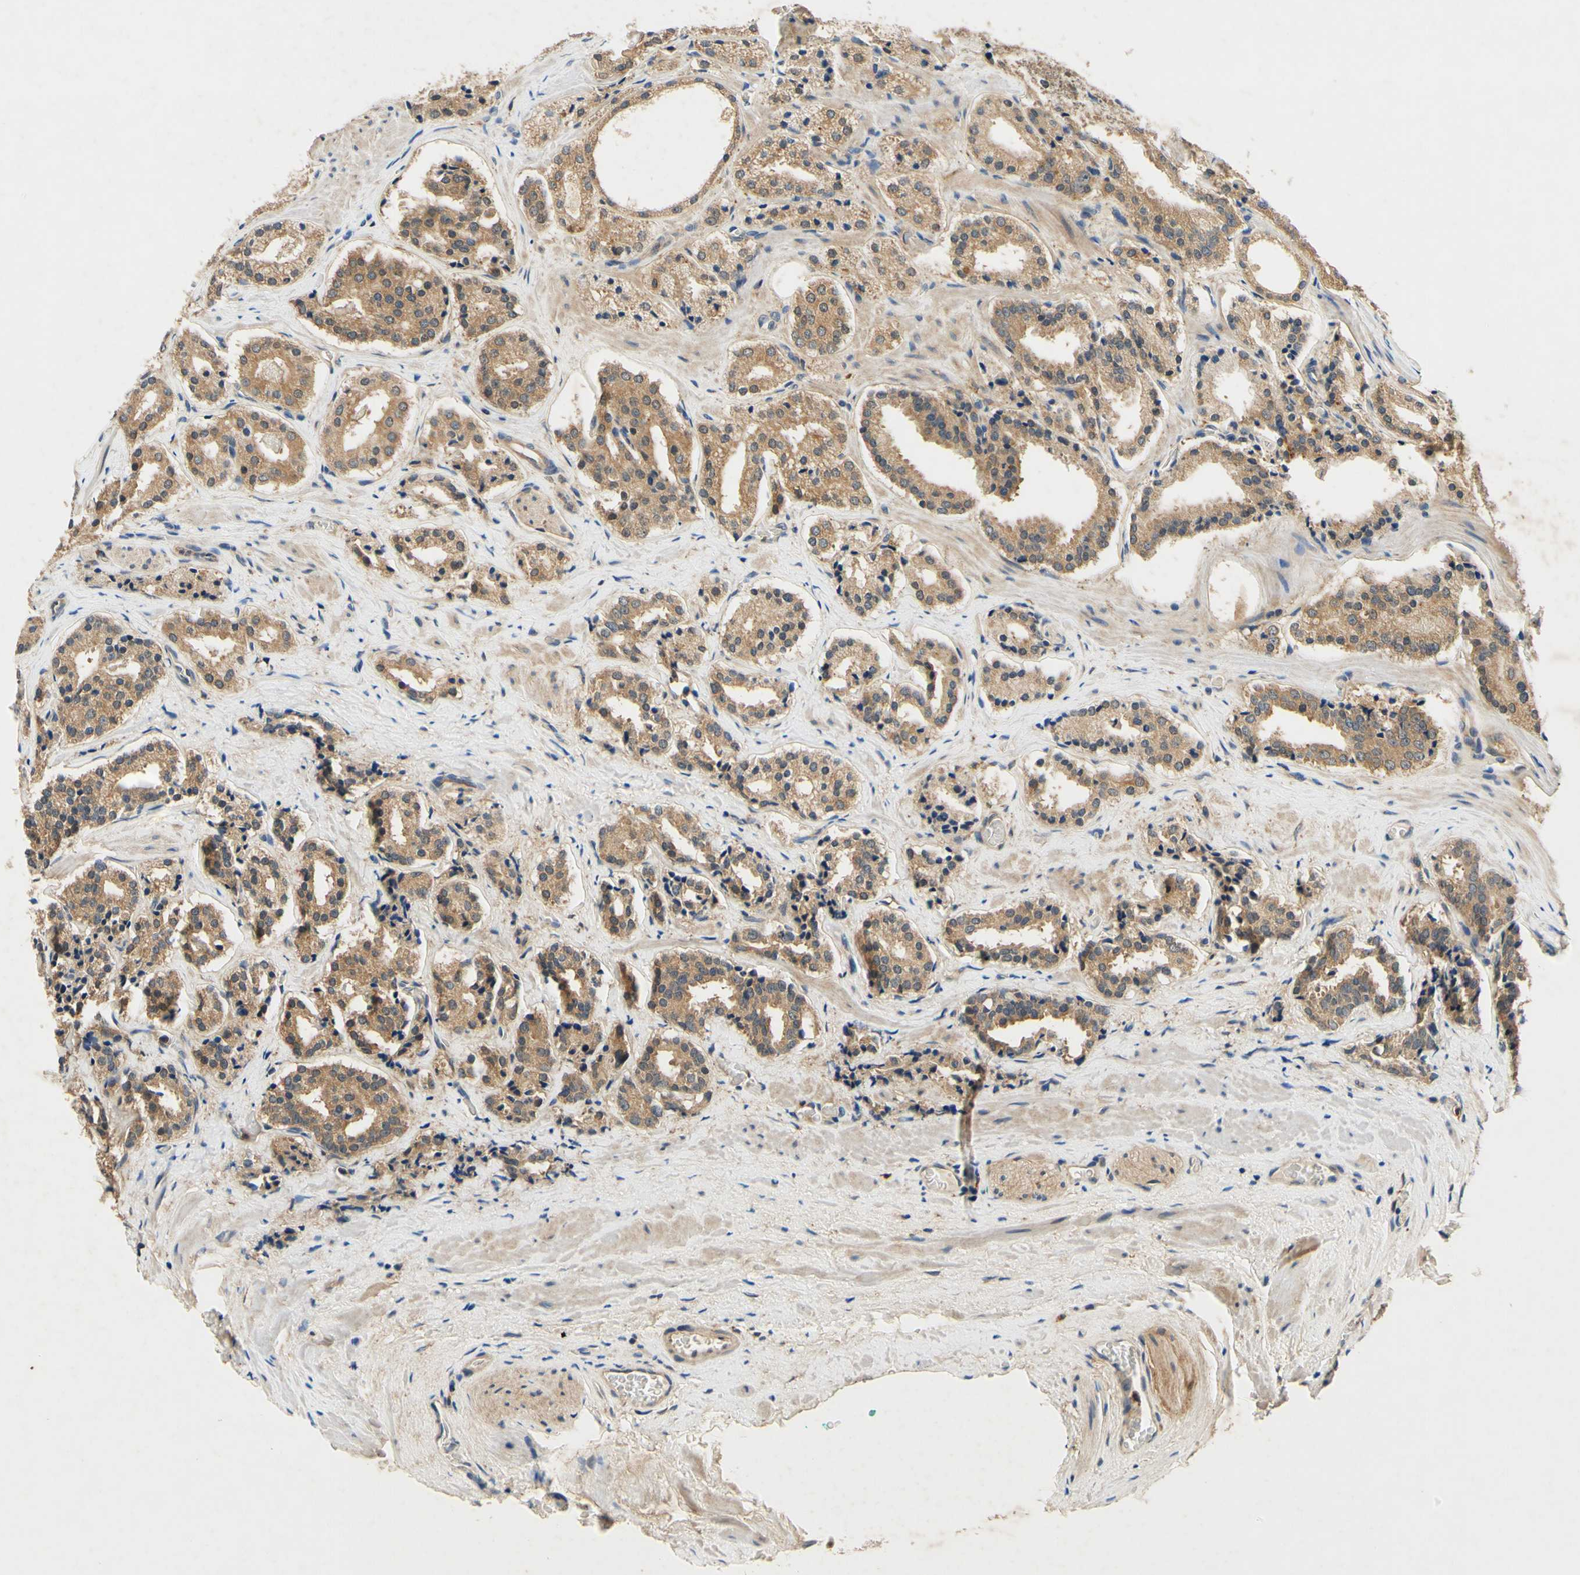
{"staining": {"intensity": "moderate", "quantity": ">75%", "location": "cytoplasmic/membranous"}, "tissue": "prostate cancer", "cell_type": "Tumor cells", "image_type": "cancer", "snomed": [{"axis": "morphology", "description": "Adenocarcinoma, High grade"}, {"axis": "topography", "description": "Prostate"}], "caption": "Prostate cancer stained for a protein (brown) shows moderate cytoplasmic/membranous positive staining in approximately >75% of tumor cells.", "gene": "PLA2G4A", "patient": {"sex": "male", "age": 60}}